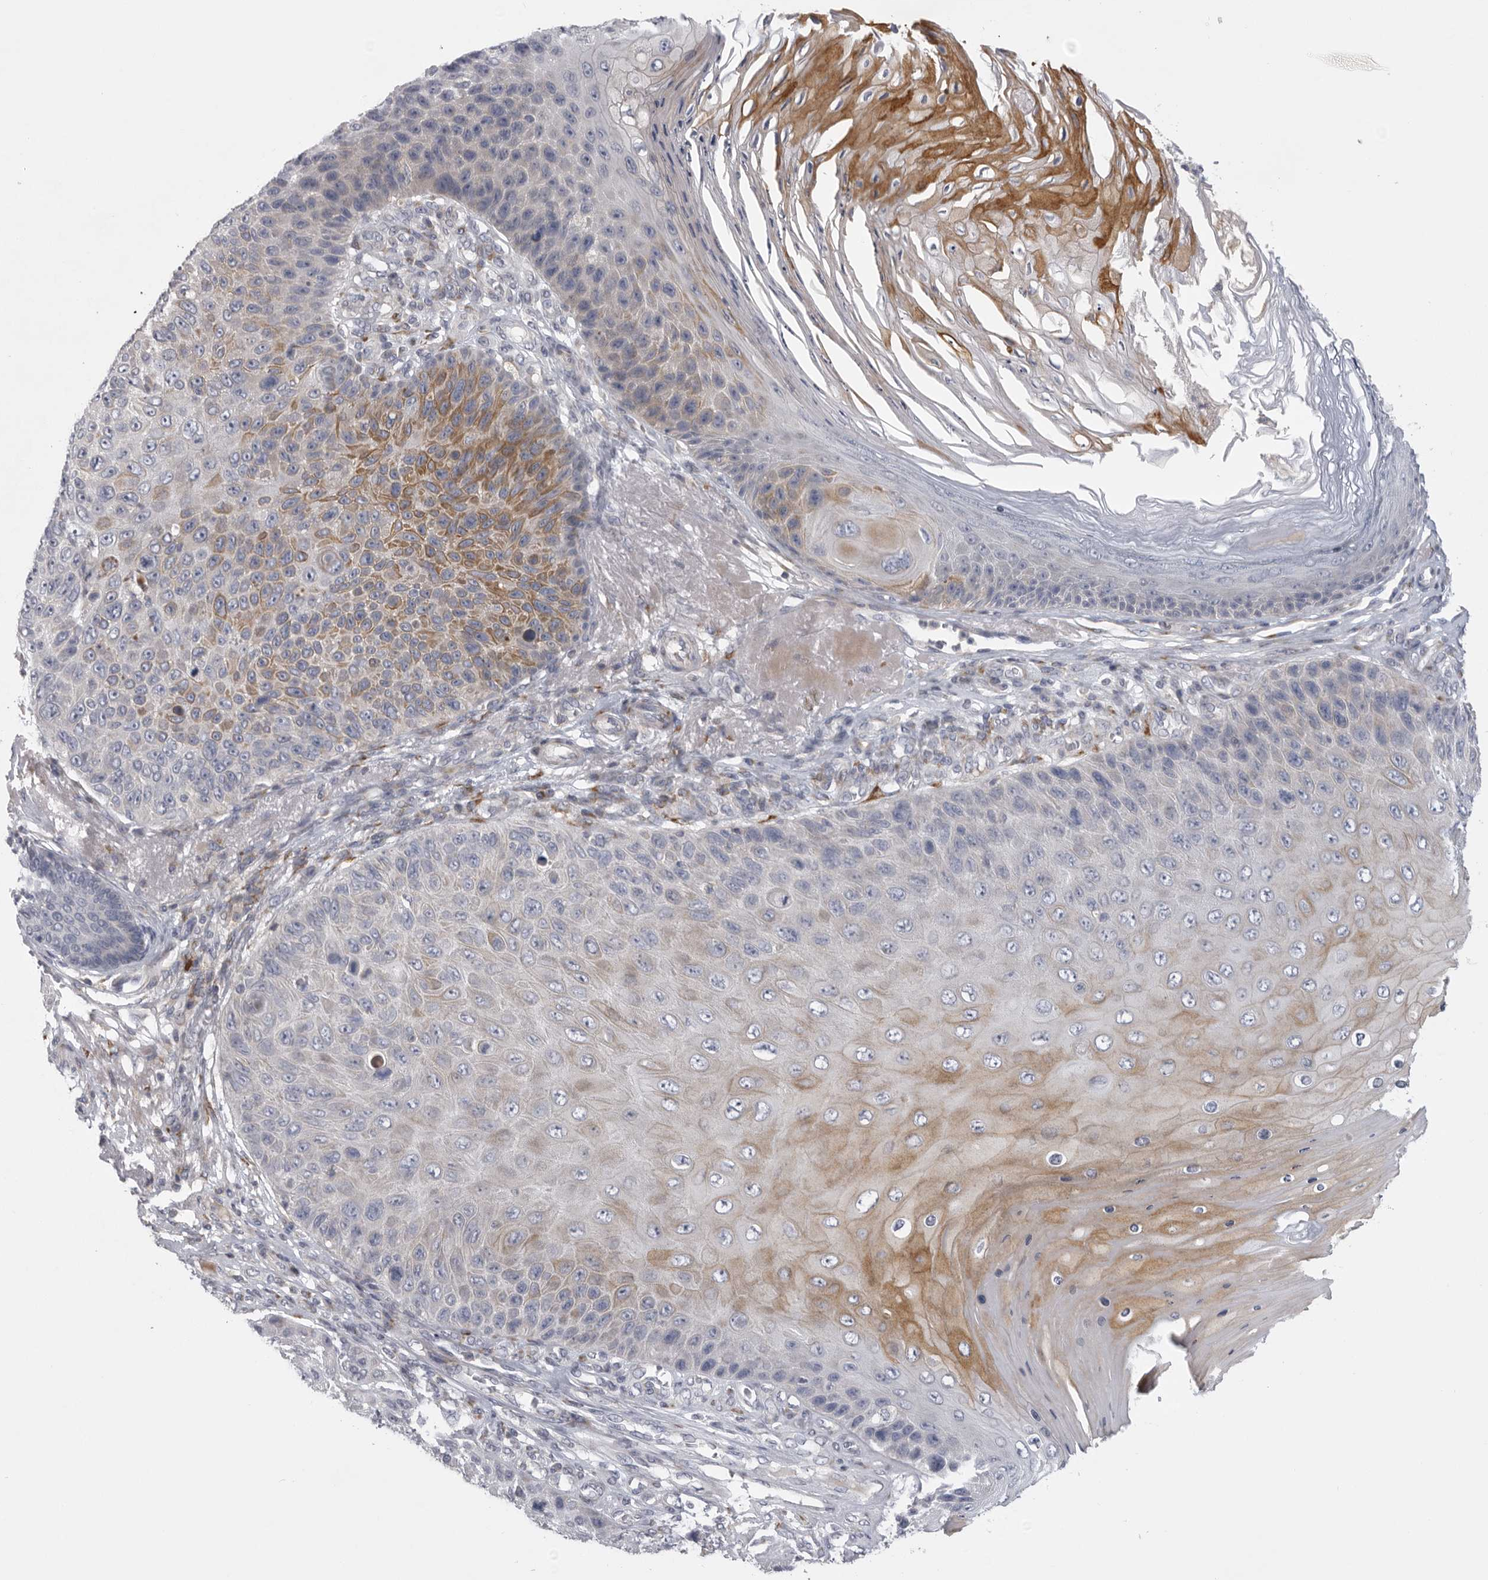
{"staining": {"intensity": "moderate", "quantity": "25%-75%", "location": "cytoplasmic/membranous"}, "tissue": "skin cancer", "cell_type": "Tumor cells", "image_type": "cancer", "snomed": [{"axis": "morphology", "description": "Squamous cell carcinoma, NOS"}, {"axis": "topography", "description": "Skin"}], "caption": "The histopathology image exhibits immunohistochemical staining of squamous cell carcinoma (skin). There is moderate cytoplasmic/membranous expression is identified in approximately 25%-75% of tumor cells.", "gene": "USP24", "patient": {"sex": "female", "age": 88}}